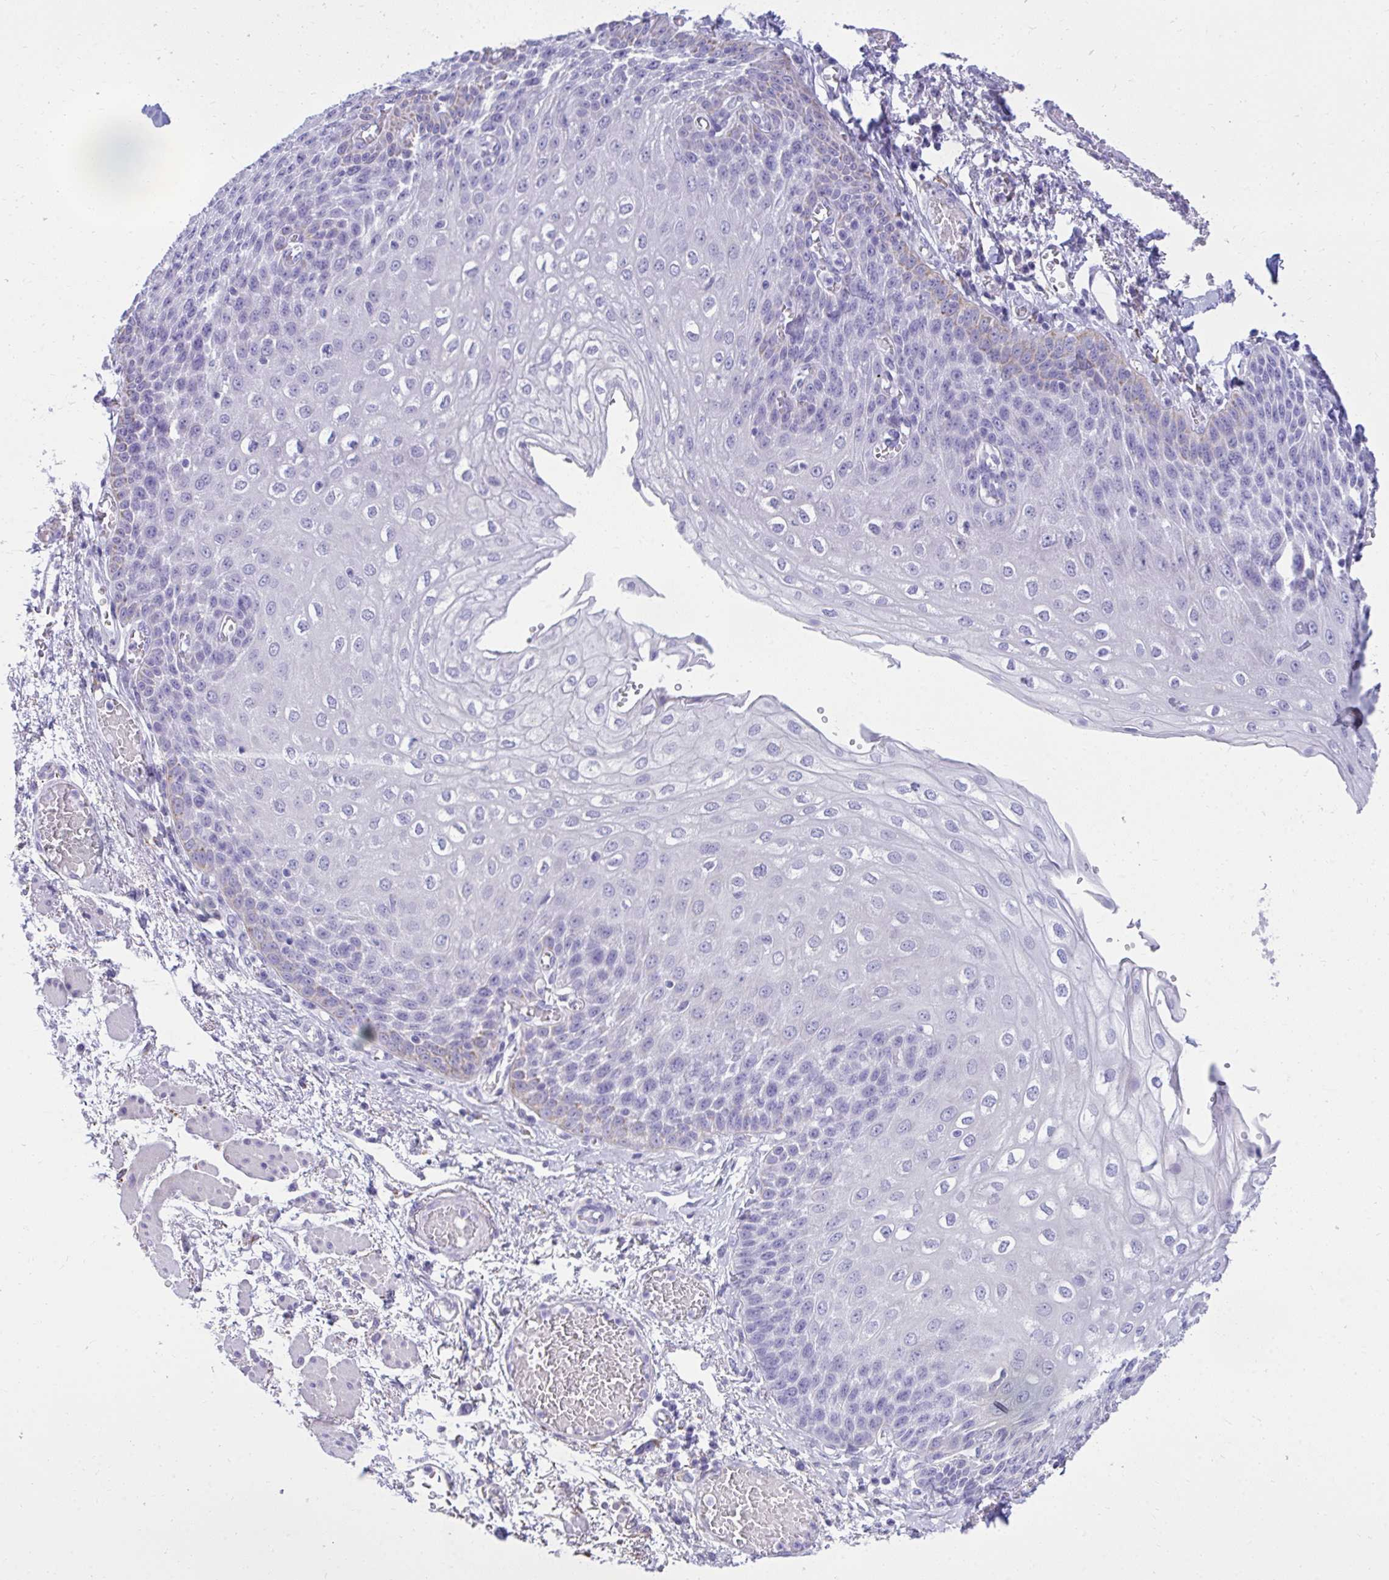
{"staining": {"intensity": "weak", "quantity": "<25%", "location": "cytoplasmic/membranous"}, "tissue": "esophagus", "cell_type": "Squamous epithelial cells", "image_type": "normal", "snomed": [{"axis": "morphology", "description": "Normal tissue, NOS"}, {"axis": "morphology", "description": "Adenocarcinoma, NOS"}, {"axis": "topography", "description": "Esophagus"}], "caption": "Immunohistochemistry of benign human esophagus displays no positivity in squamous epithelial cells.", "gene": "AIG1", "patient": {"sex": "male", "age": 81}}